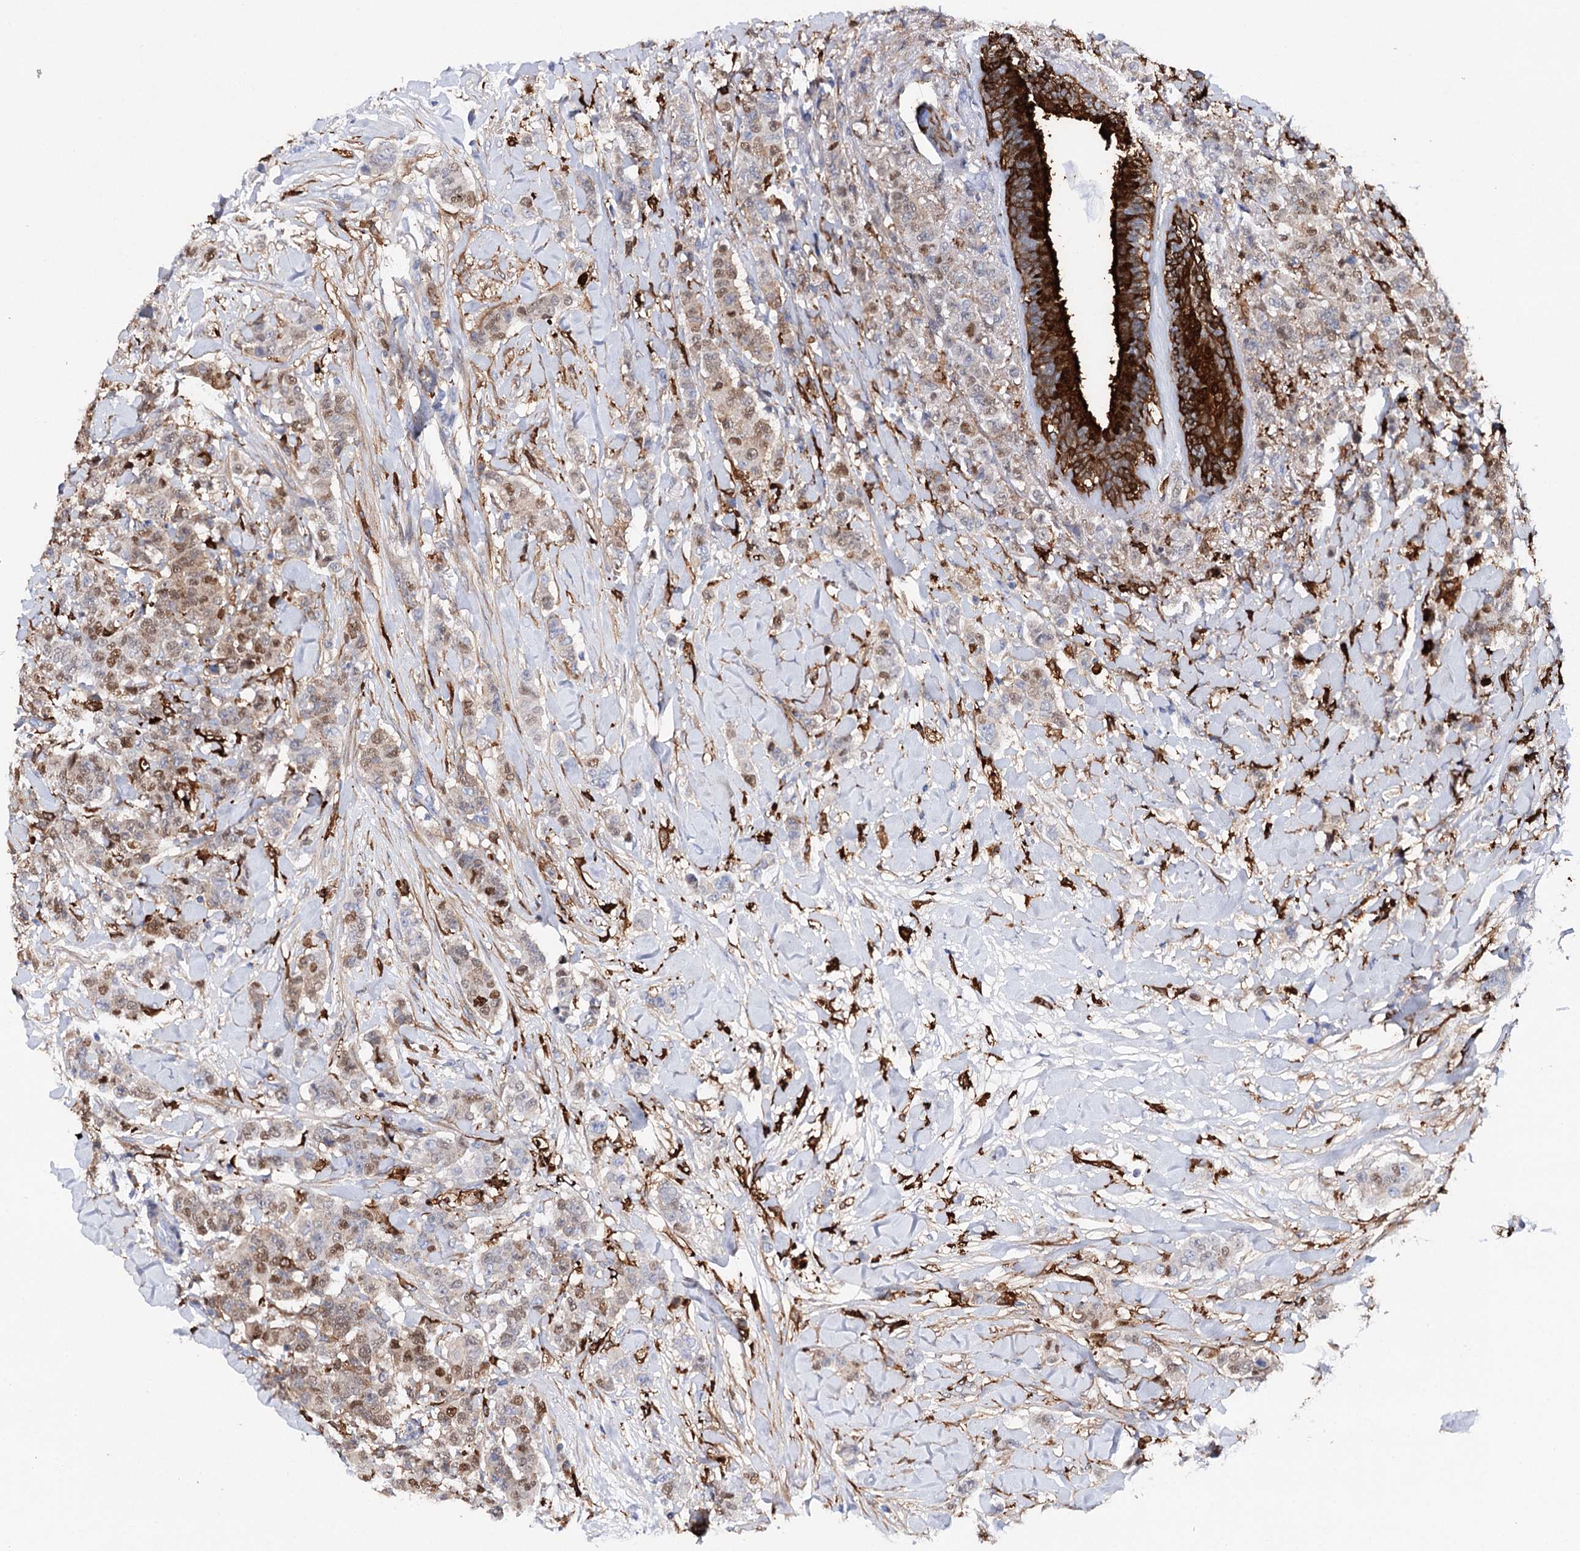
{"staining": {"intensity": "moderate", "quantity": "25%-75%", "location": "nuclear"}, "tissue": "breast cancer", "cell_type": "Tumor cells", "image_type": "cancer", "snomed": [{"axis": "morphology", "description": "Duct carcinoma"}, {"axis": "topography", "description": "Breast"}], "caption": "The immunohistochemical stain shows moderate nuclear staining in tumor cells of invasive ductal carcinoma (breast) tissue. The staining was performed using DAB, with brown indicating positive protein expression. Nuclei are stained blue with hematoxylin.", "gene": "CFAP46", "patient": {"sex": "female", "age": 40}}